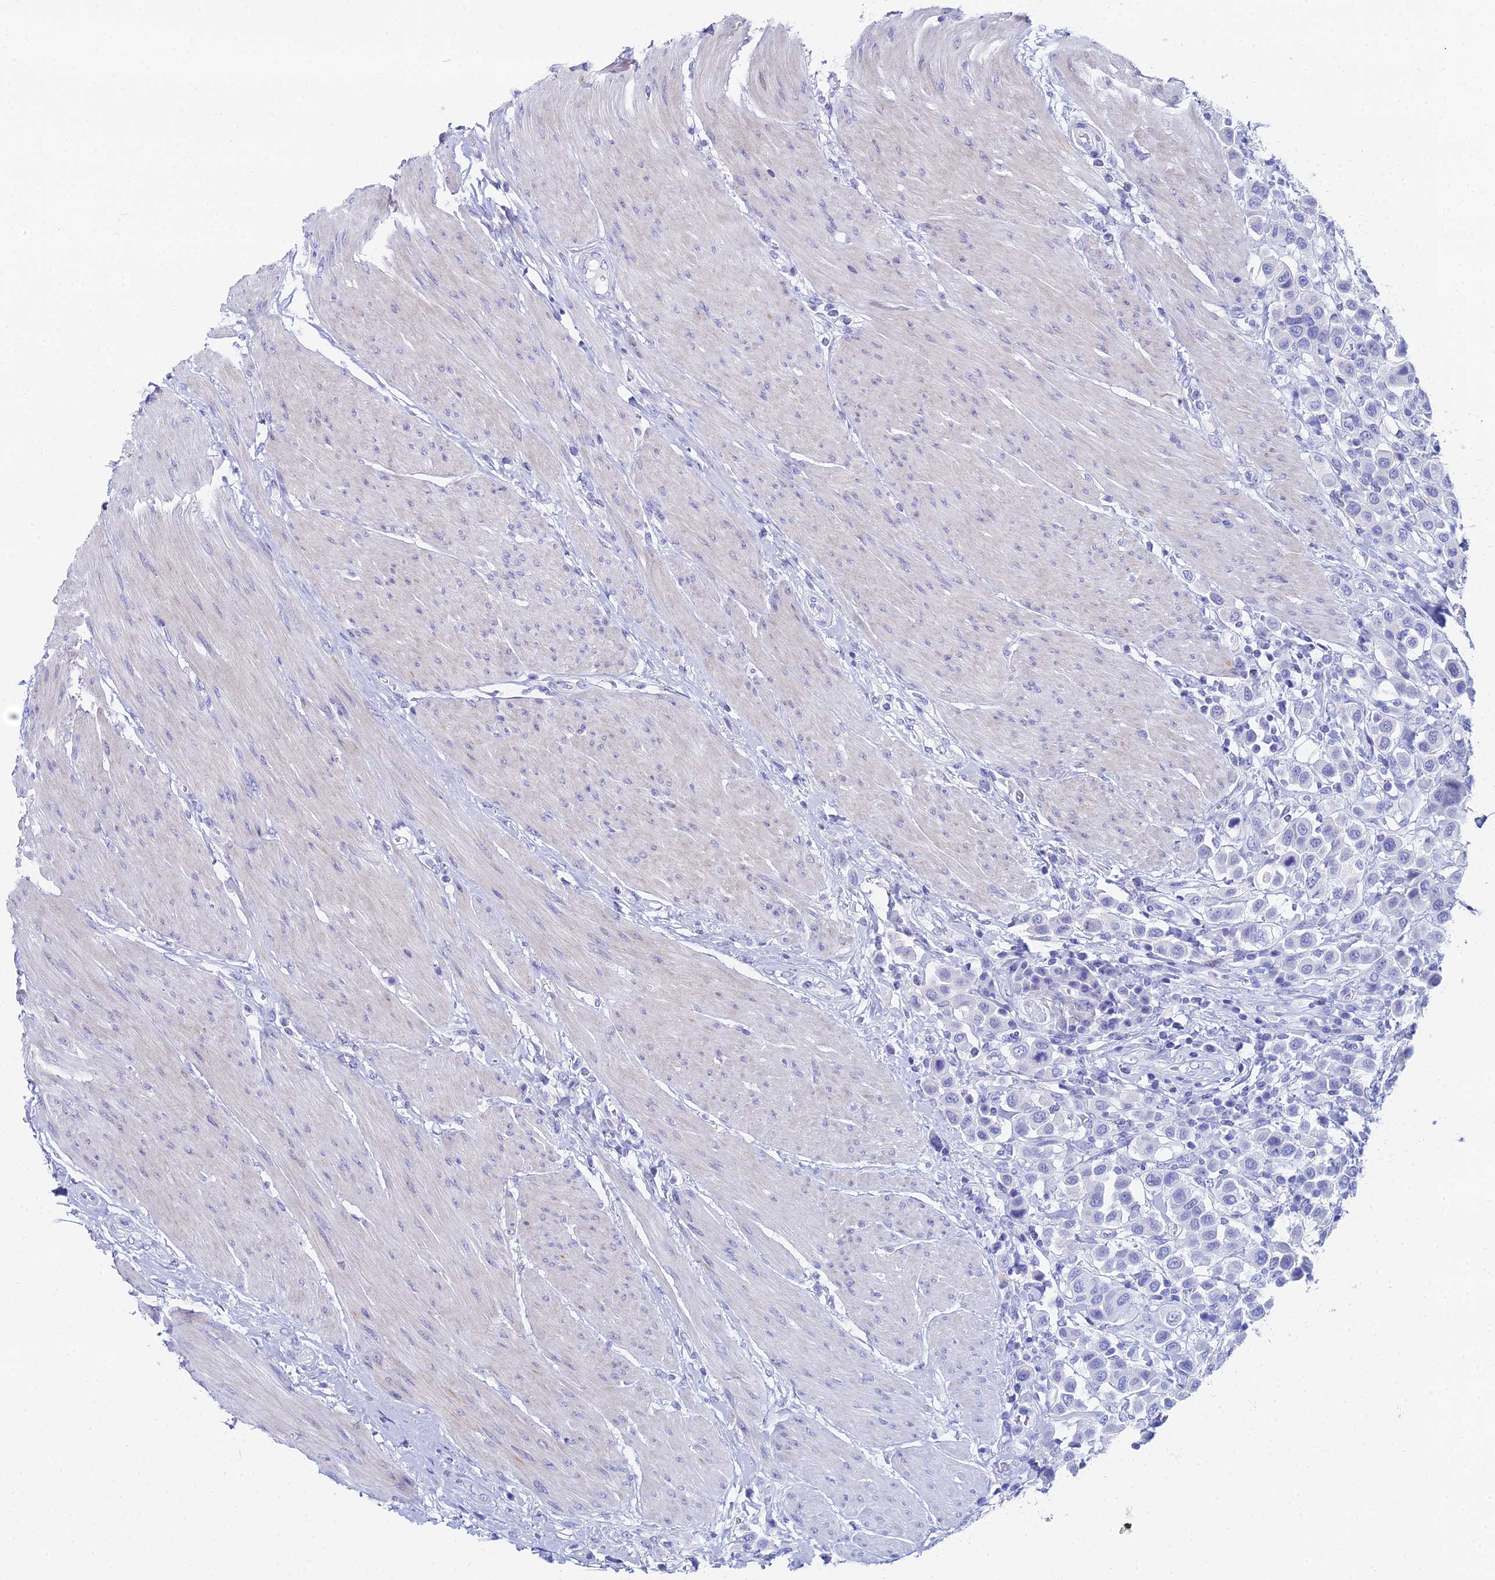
{"staining": {"intensity": "negative", "quantity": "none", "location": "none"}, "tissue": "urothelial cancer", "cell_type": "Tumor cells", "image_type": "cancer", "snomed": [{"axis": "morphology", "description": "Urothelial carcinoma, High grade"}, {"axis": "topography", "description": "Urinary bladder"}], "caption": "Urothelial cancer stained for a protein using immunohistochemistry demonstrates no positivity tumor cells.", "gene": "HSPA1L", "patient": {"sex": "male", "age": 50}}